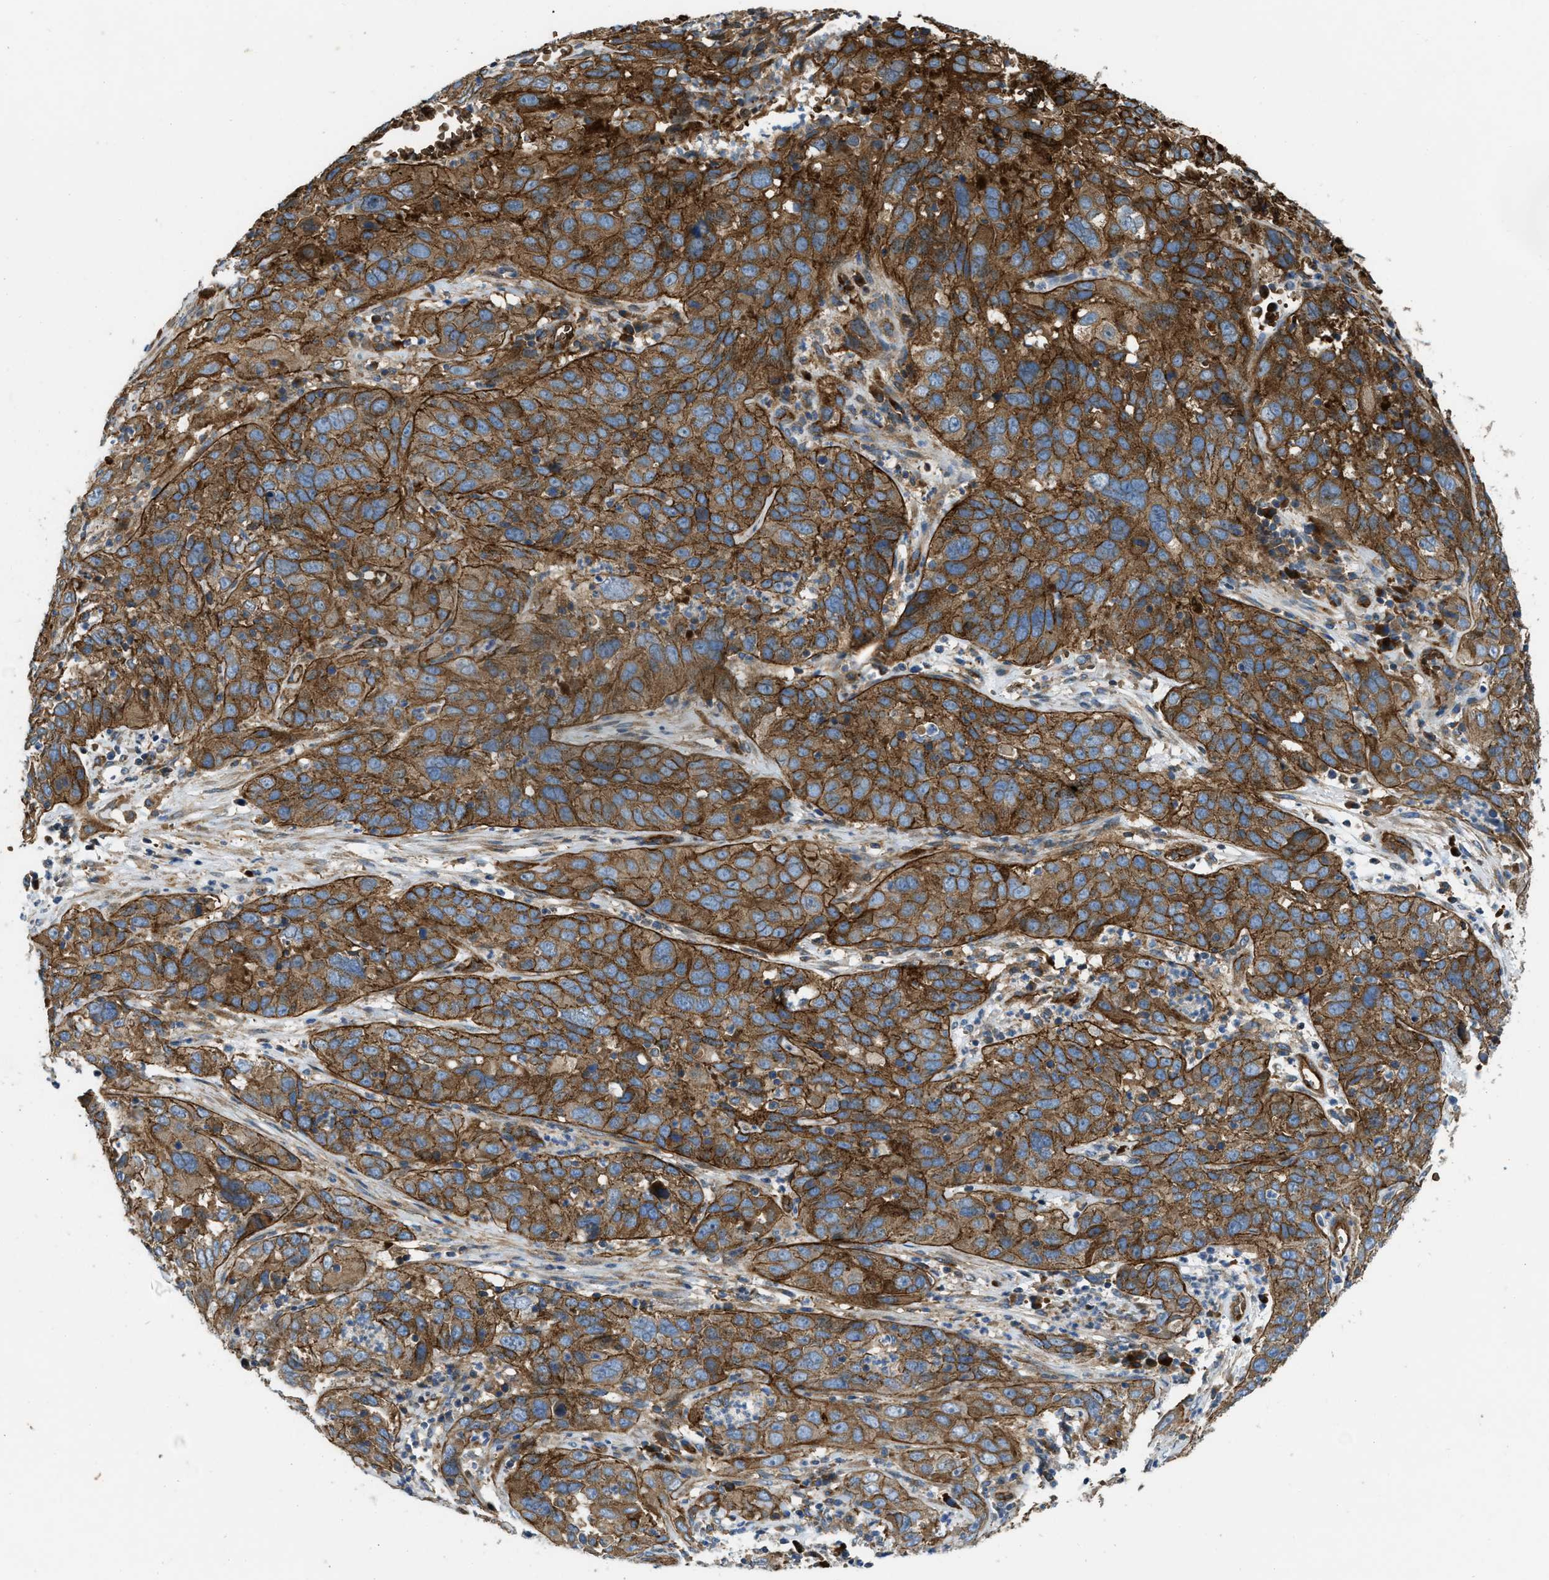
{"staining": {"intensity": "strong", "quantity": ">75%", "location": "cytoplasmic/membranous"}, "tissue": "cervical cancer", "cell_type": "Tumor cells", "image_type": "cancer", "snomed": [{"axis": "morphology", "description": "Squamous cell carcinoma, NOS"}, {"axis": "topography", "description": "Cervix"}], "caption": "Immunohistochemical staining of human cervical cancer (squamous cell carcinoma) displays high levels of strong cytoplasmic/membranous staining in about >75% of tumor cells.", "gene": "ERC1", "patient": {"sex": "female", "age": 32}}